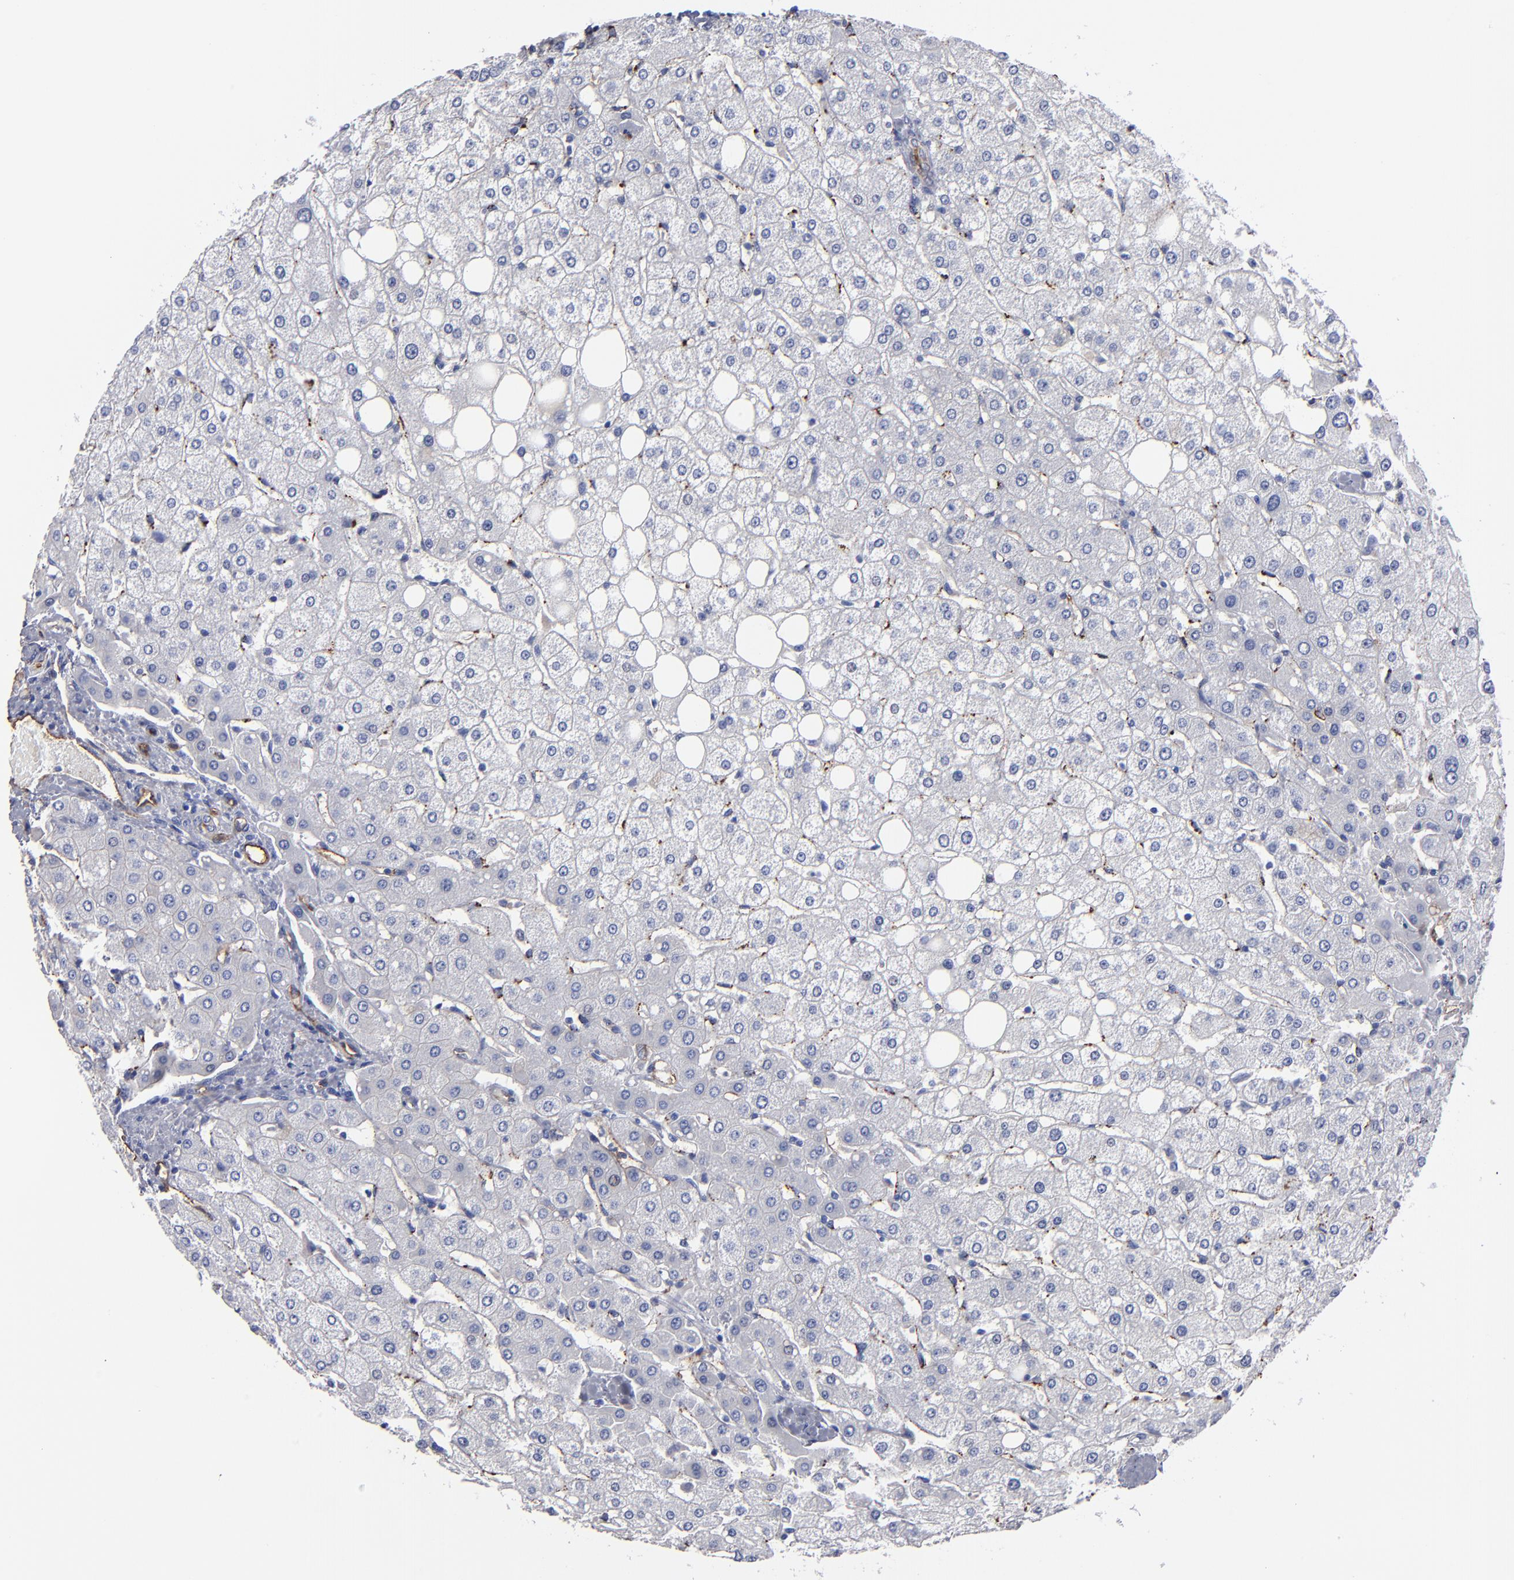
{"staining": {"intensity": "negative", "quantity": "none", "location": "none"}, "tissue": "liver", "cell_type": "Cholangiocytes", "image_type": "normal", "snomed": [{"axis": "morphology", "description": "Normal tissue, NOS"}, {"axis": "topography", "description": "Liver"}], "caption": "Normal liver was stained to show a protein in brown. There is no significant staining in cholangiocytes. (DAB IHC, high magnification).", "gene": "TM4SF1", "patient": {"sex": "male", "age": 35}}